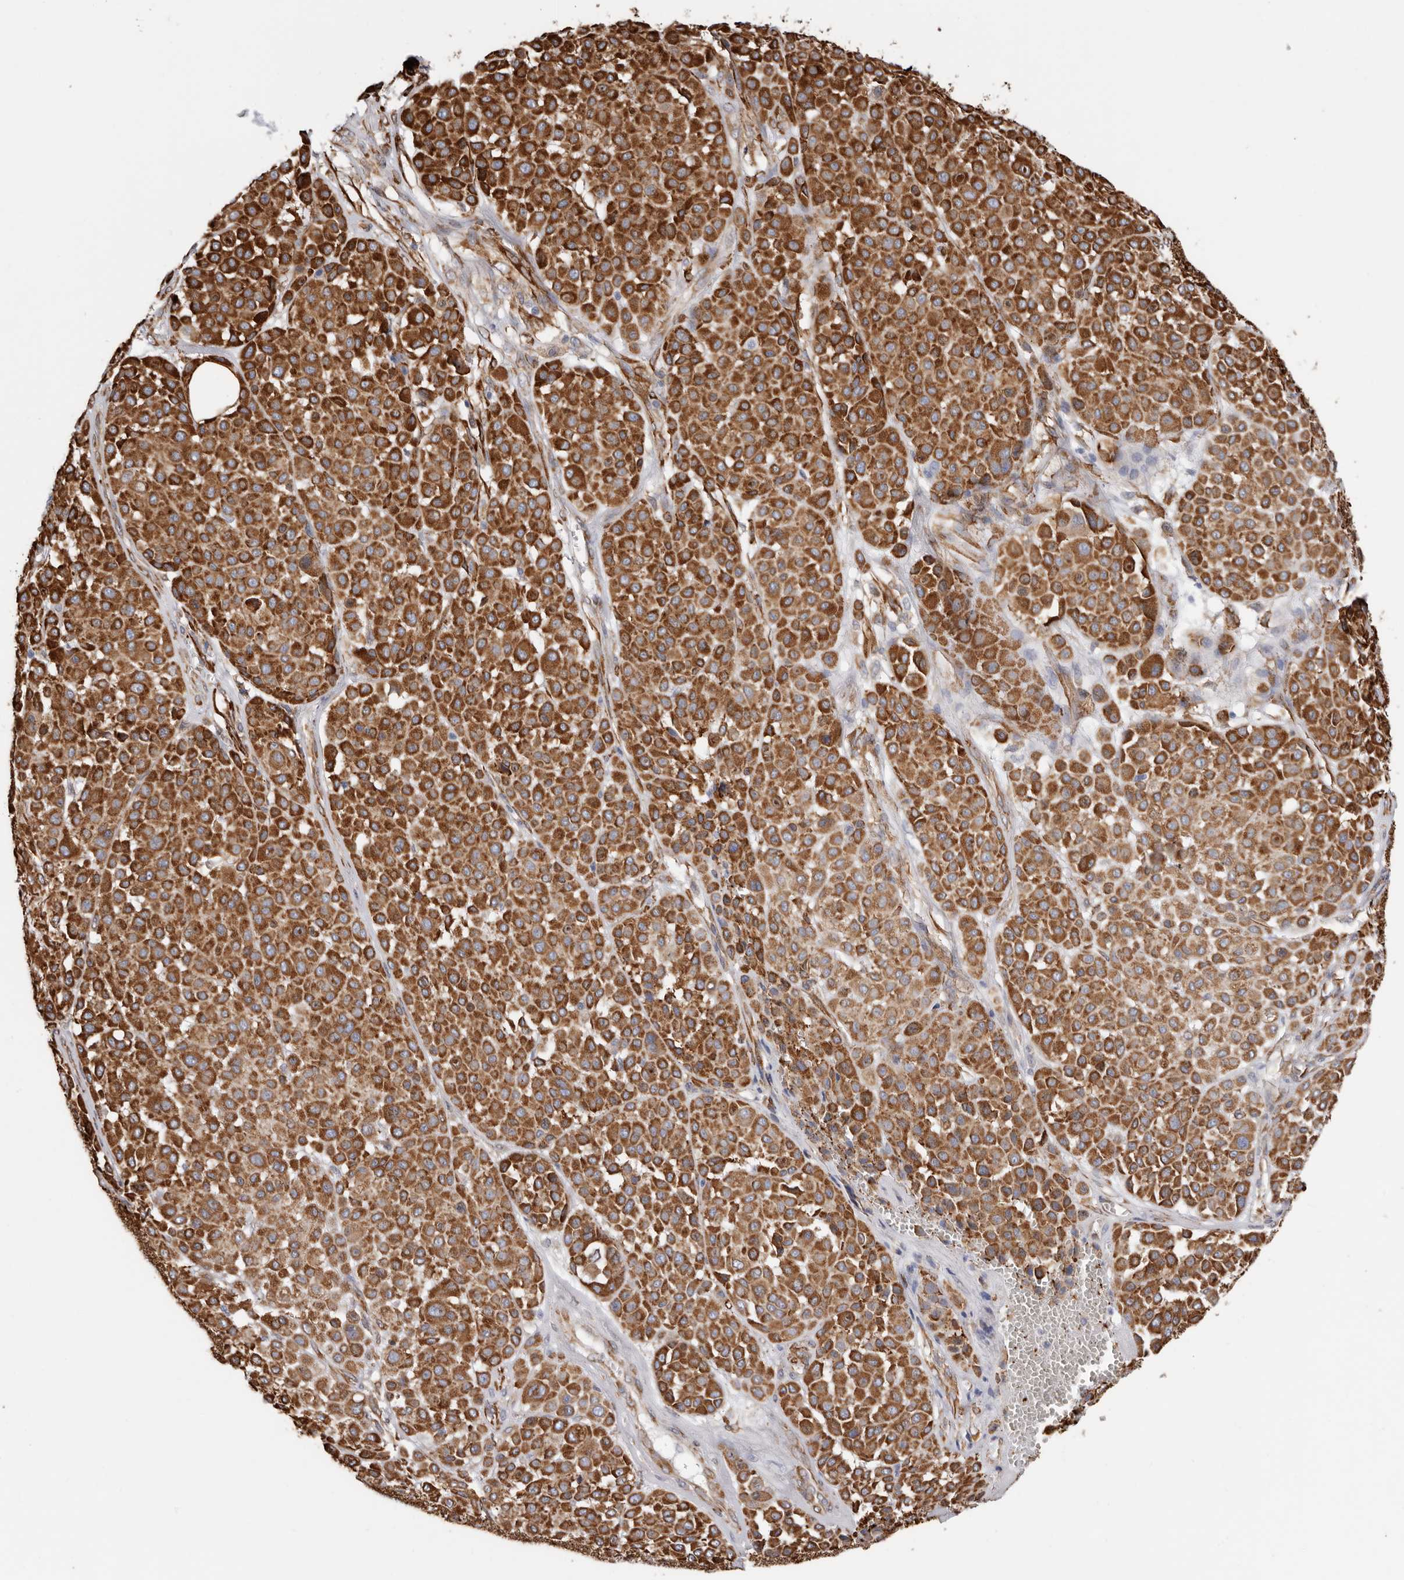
{"staining": {"intensity": "moderate", "quantity": ">75%", "location": "cytoplasmic/membranous"}, "tissue": "melanoma", "cell_type": "Tumor cells", "image_type": "cancer", "snomed": [{"axis": "morphology", "description": "Malignant melanoma, Metastatic site"}, {"axis": "topography", "description": "Soft tissue"}], "caption": "The micrograph displays a brown stain indicating the presence of a protein in the cytoplasmic/membranous of tumor cells in malignant melanoma (metastatic site). The staining was performed using DAB, with brown indicating positive protein expression. Nuclei are stained blue with hematoxylin.", "gene": "SEMA3E", "patient": {"sex": "male", "age": 41}}